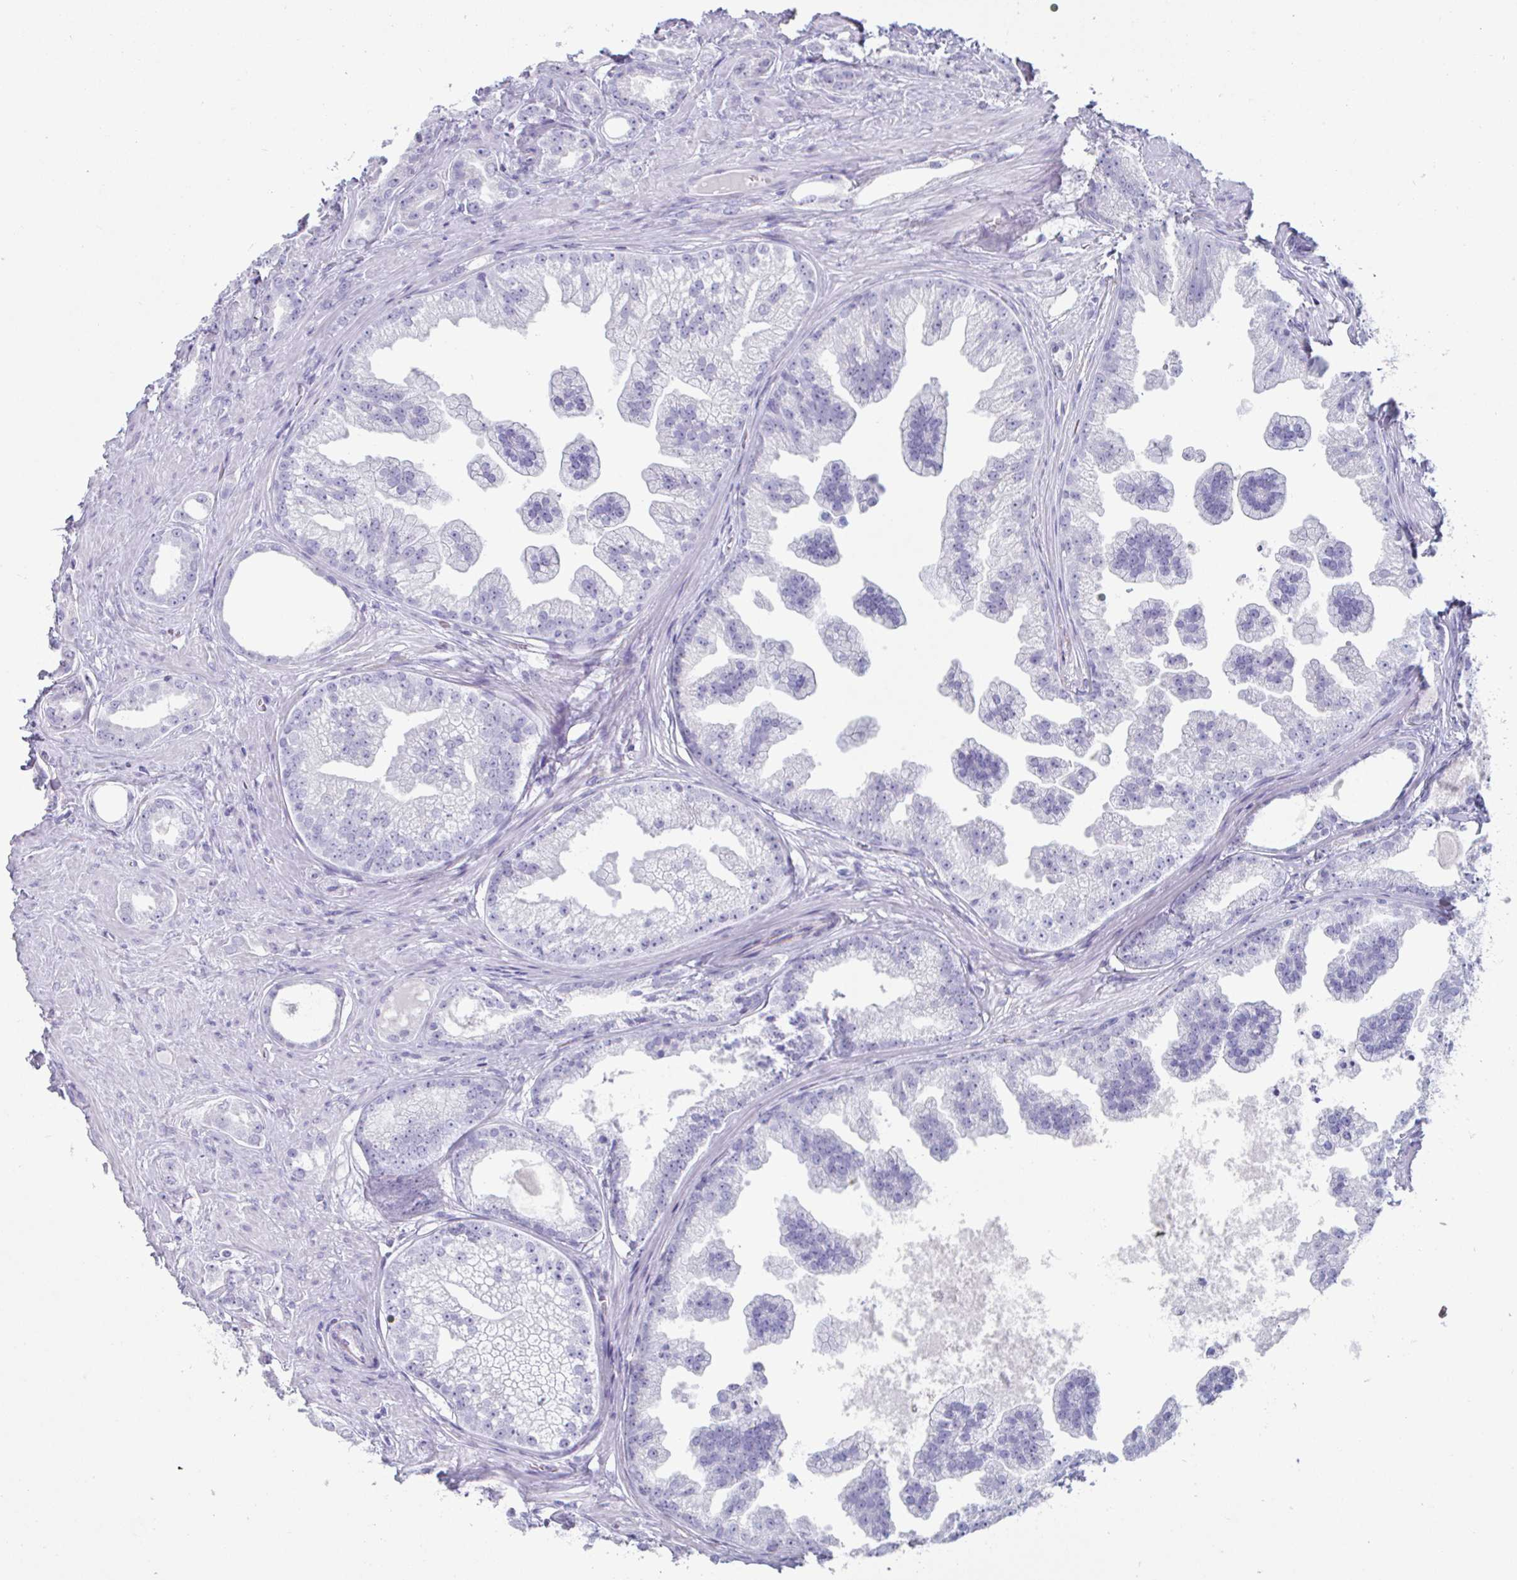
{"staining": {"intensity": "negative", "quantity": "none", "location": "none"}, "tissue": "prostate cancer", "cell_type": "Tumor cells", "image_type": "cancer", "snomed": [{"axis": "morphology", "description": "Adenocarcinoma, Low grade"}, {"axis": "topography", "description": "Prostate"}], "caption": "Tumor cells show no significant protein staining in prostate cancer. (DAB (3,3'-diaminobenzidine) immunohistochemistry (IHC), high magnification).", "gene": "CREG2", "patient": {"sex": "male", "age": 65}}